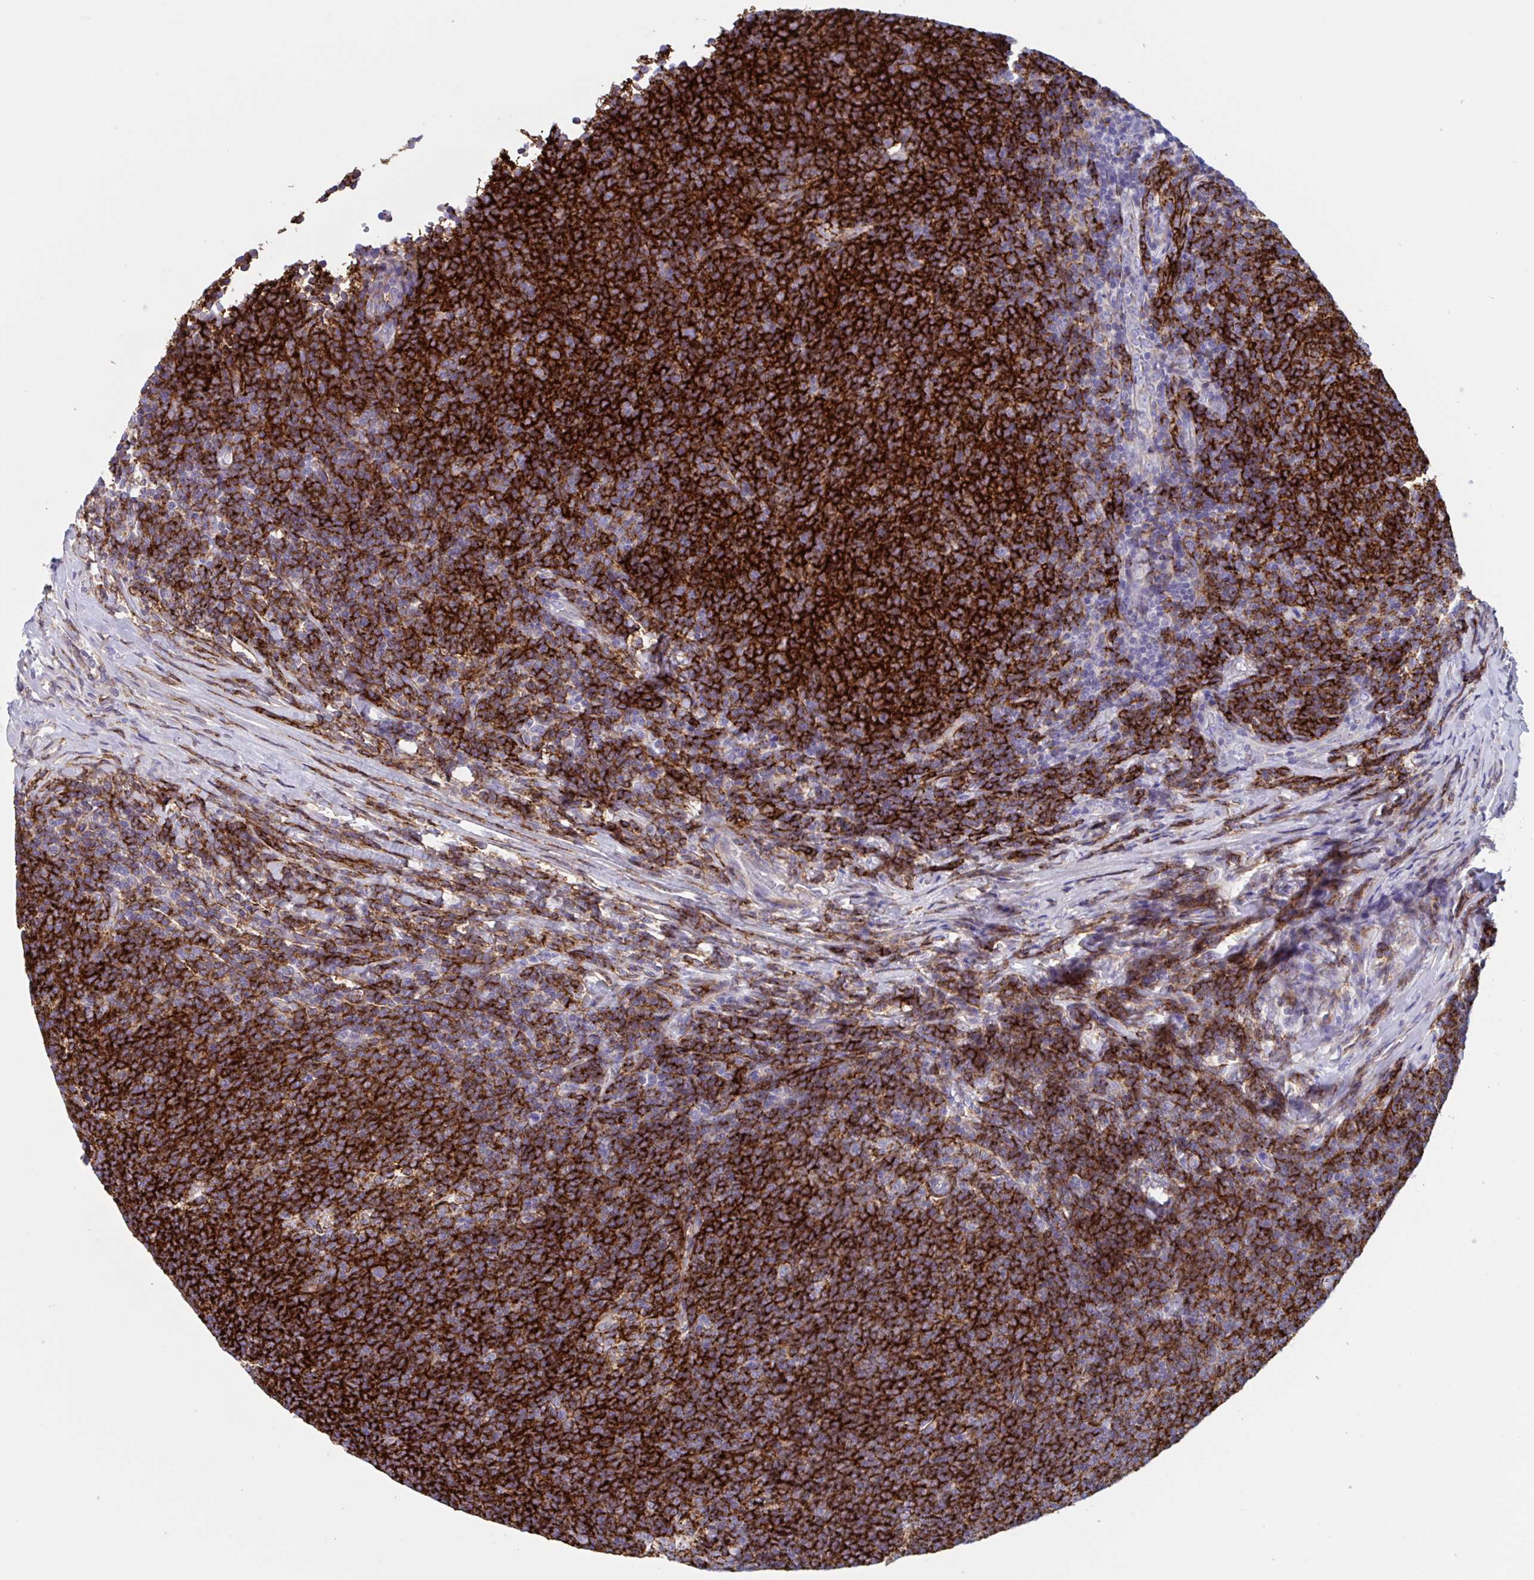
{"staining": {"intensity": "strong", "quantity": ">75%", "location": "cytoplasmic/membranous"}, "tissue": "lymphoma", "cell_type": "Tumor cells", "image_type": "cancer", "snomed": [{"axis": "morphology", "description": "Malignant lymphoma, non-Hodgkin's type, Low grade"}, {"axis": "topography", "description": "Lymph node"}], "caption": "This photomicrograph demonstrates low-grade malignant lymphoma, non-Hodgkin's type stained with immunohistochemistry (IHC) to label a protein in brown. The cytoplasmic/membranous of tumor cells show strong positivity for the protein. Nuclei are counter-stained blue.", "gene": "LPIN3", "patient": {"sex": "male", "age": 52}}